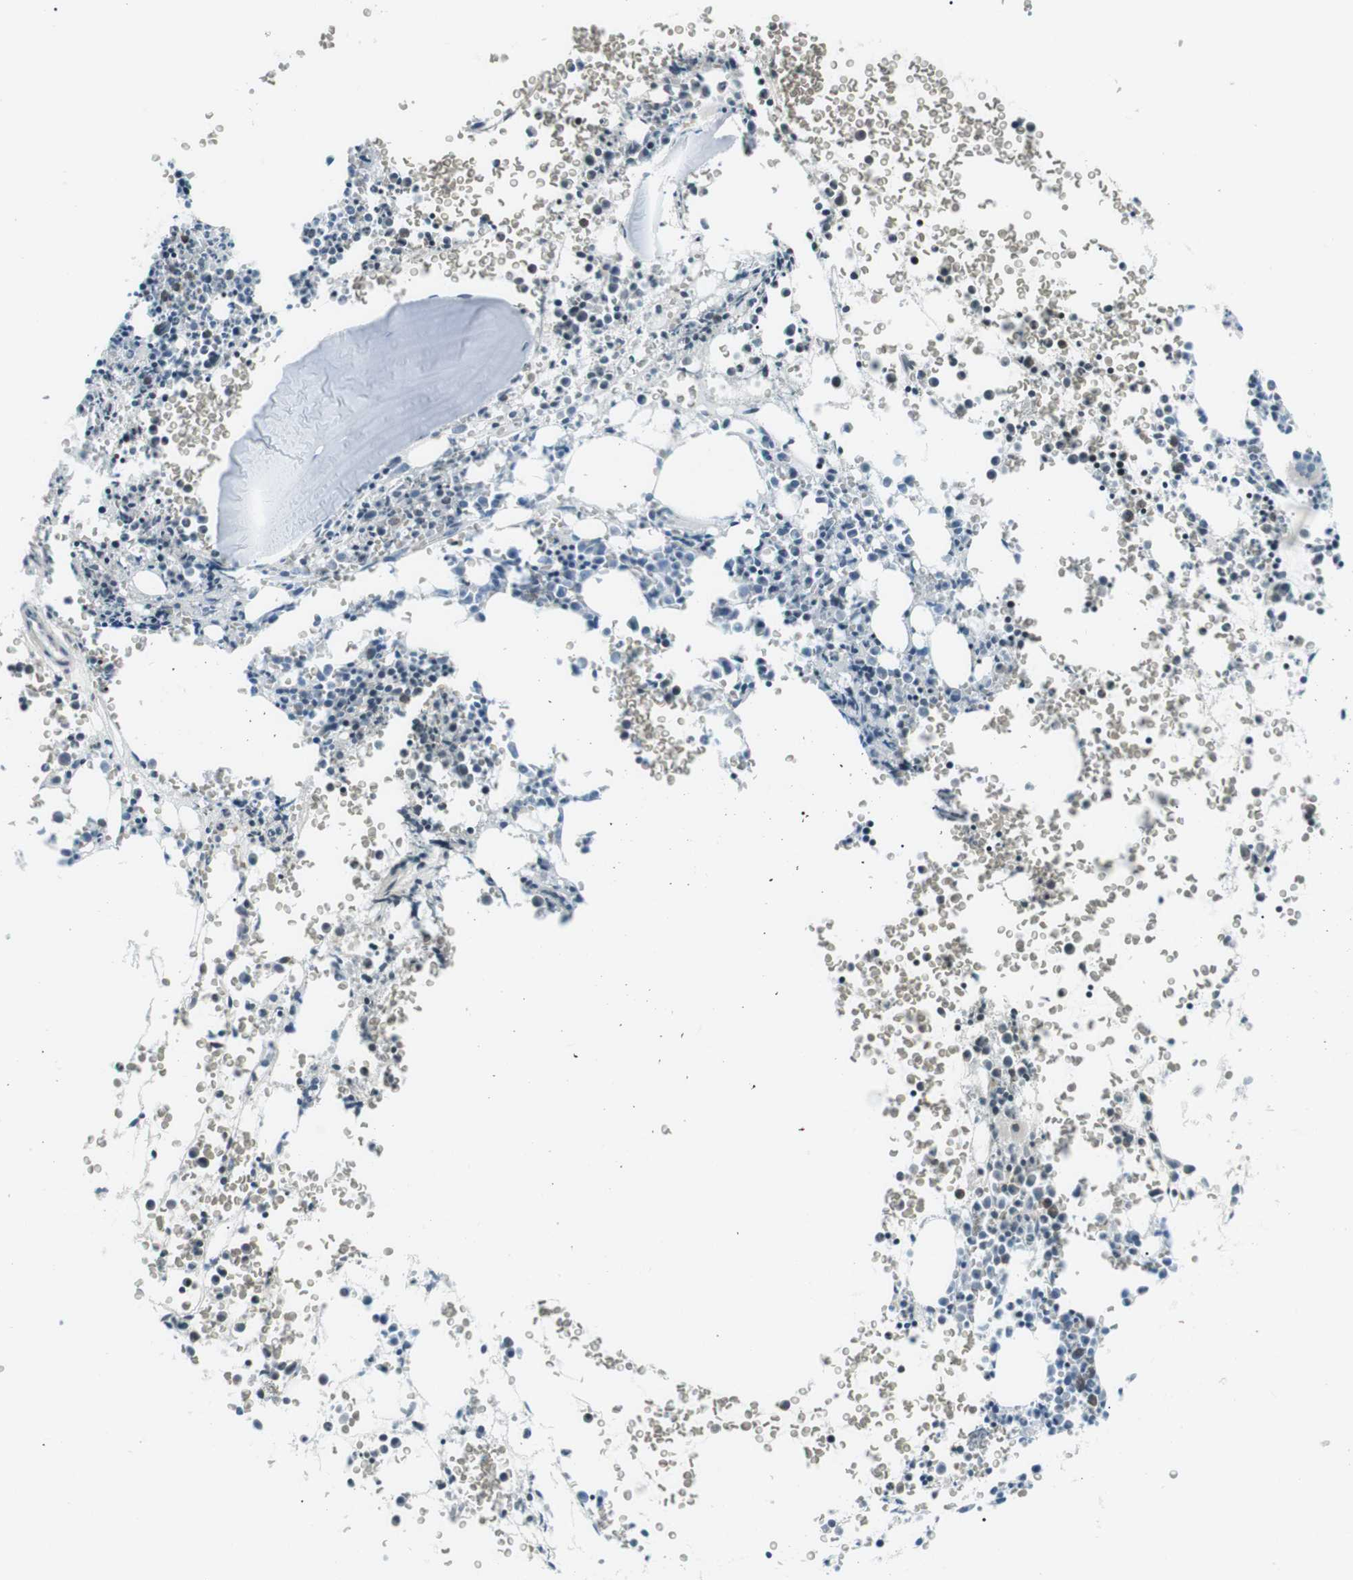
{"staining": {"intensity": "weak", "quantity": "<25%", "location": "cytoplasmic/membranous"}, "tissue": "bone marrow", "cell_type": "Hematopoietic cells", "image_type": "normal", "snomed": [{"axis": "morphology", "description": "Normal tissue, NOS"}, {"axis": "morphology", "description": "Inflammation, NOS"}, {"axis": "topography", "description": "Bone marrow"}], "caption": "DAB (3,3'-diaminobenzidine) immunohistochemical staining of normal human bone marrow reveals no significant staining in hematopoietic cells.", "gene": "ENSG00000289724", "patient": {"sex": "female", "age": 56}}